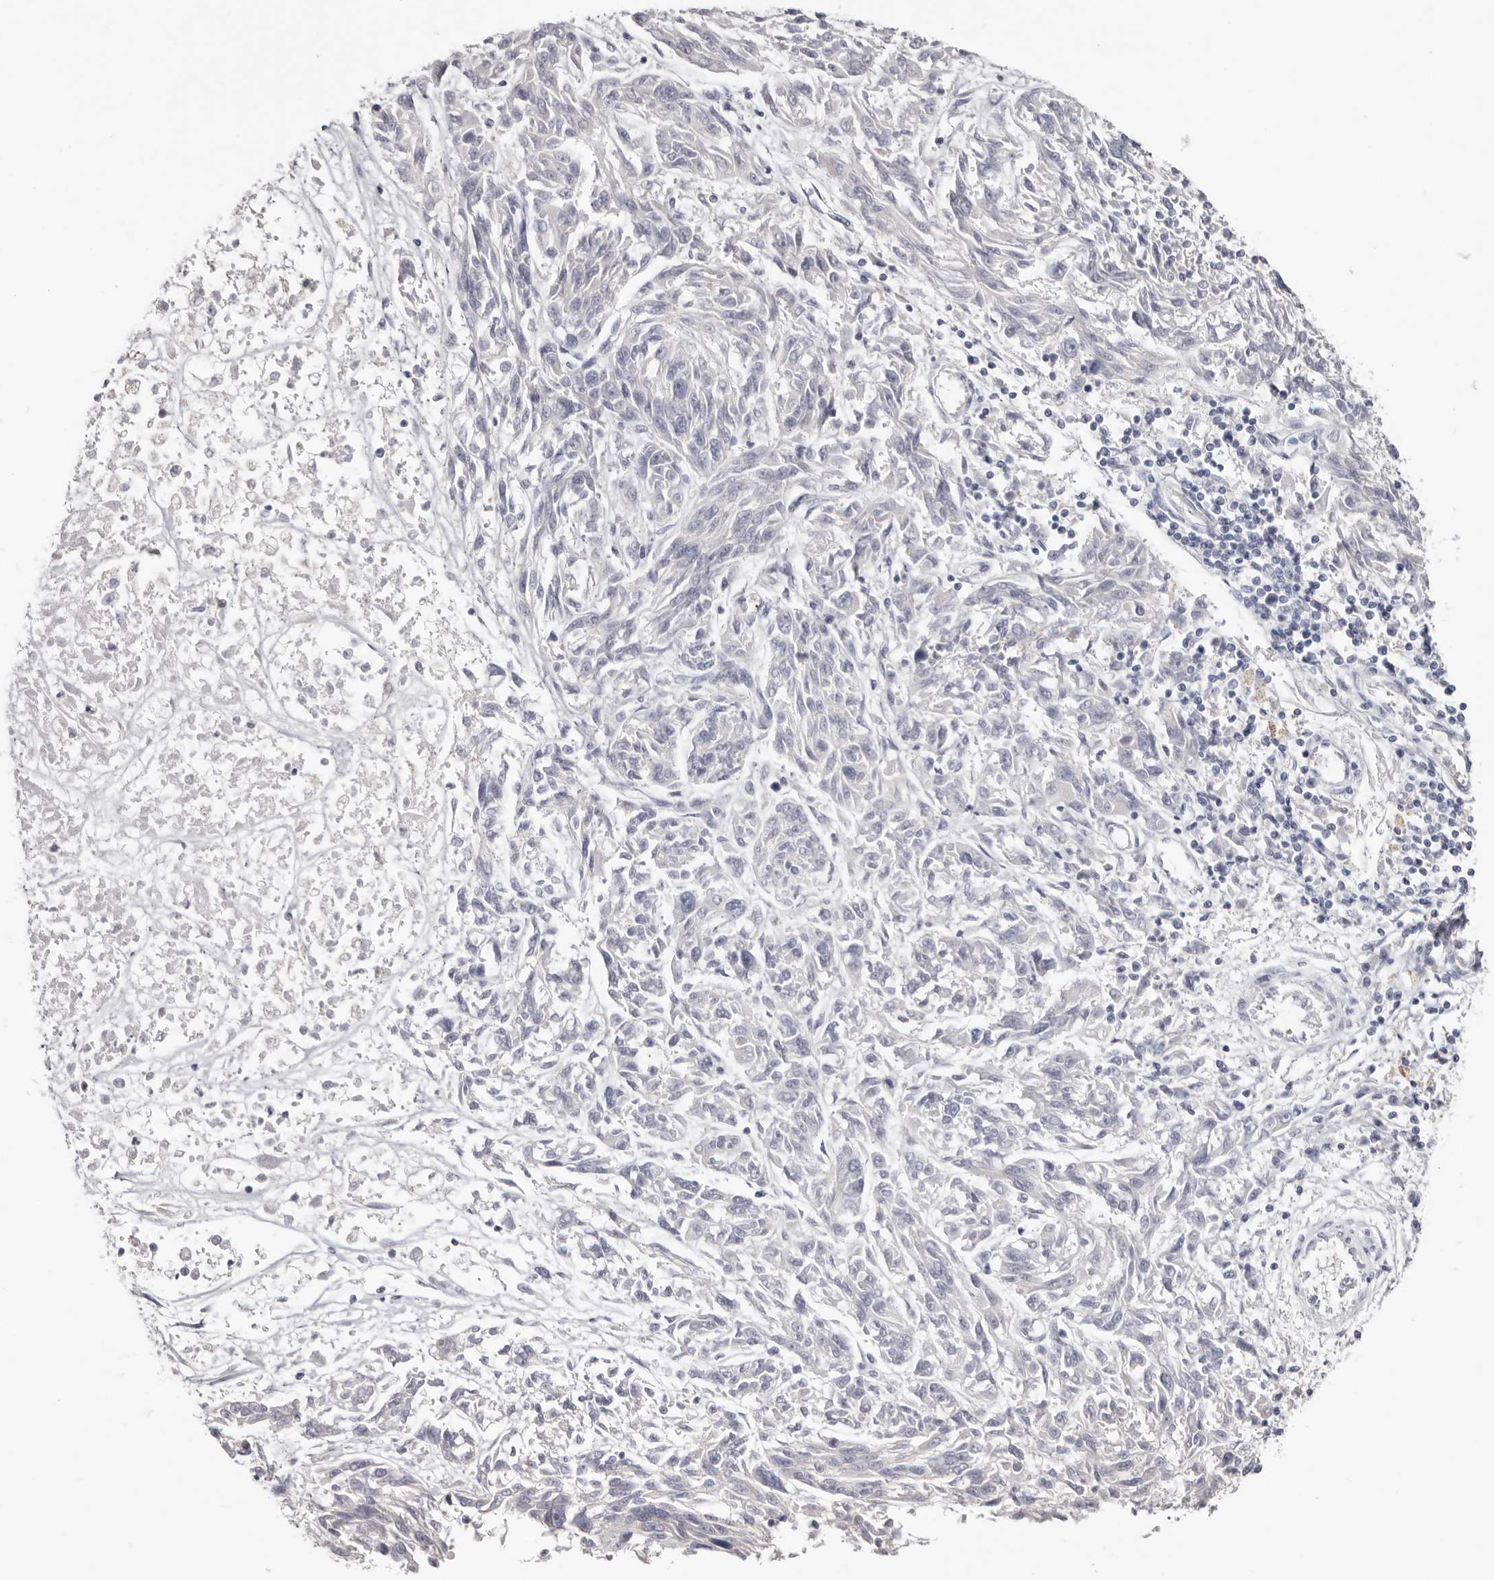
{"staining": {"intensity": "negative", "quantity": "none", "location": "none"}, "tissue": "melanoma", "cell_type": "Tumor cells", "image_type": "cancer", "snomed": [{"axis": "morphology", "description": "Malignant melanoma, NOS"}, {"axis": "topography", "description": "Skin"}], "caption": "Immunohistochemistry histopathology image of neoplastic tissue: melanoma stained with DAB demonstrates no significant protein staining in tumor cells.", "gene": "PKDCC", "patient": {"sex": "male", "age": 53}}